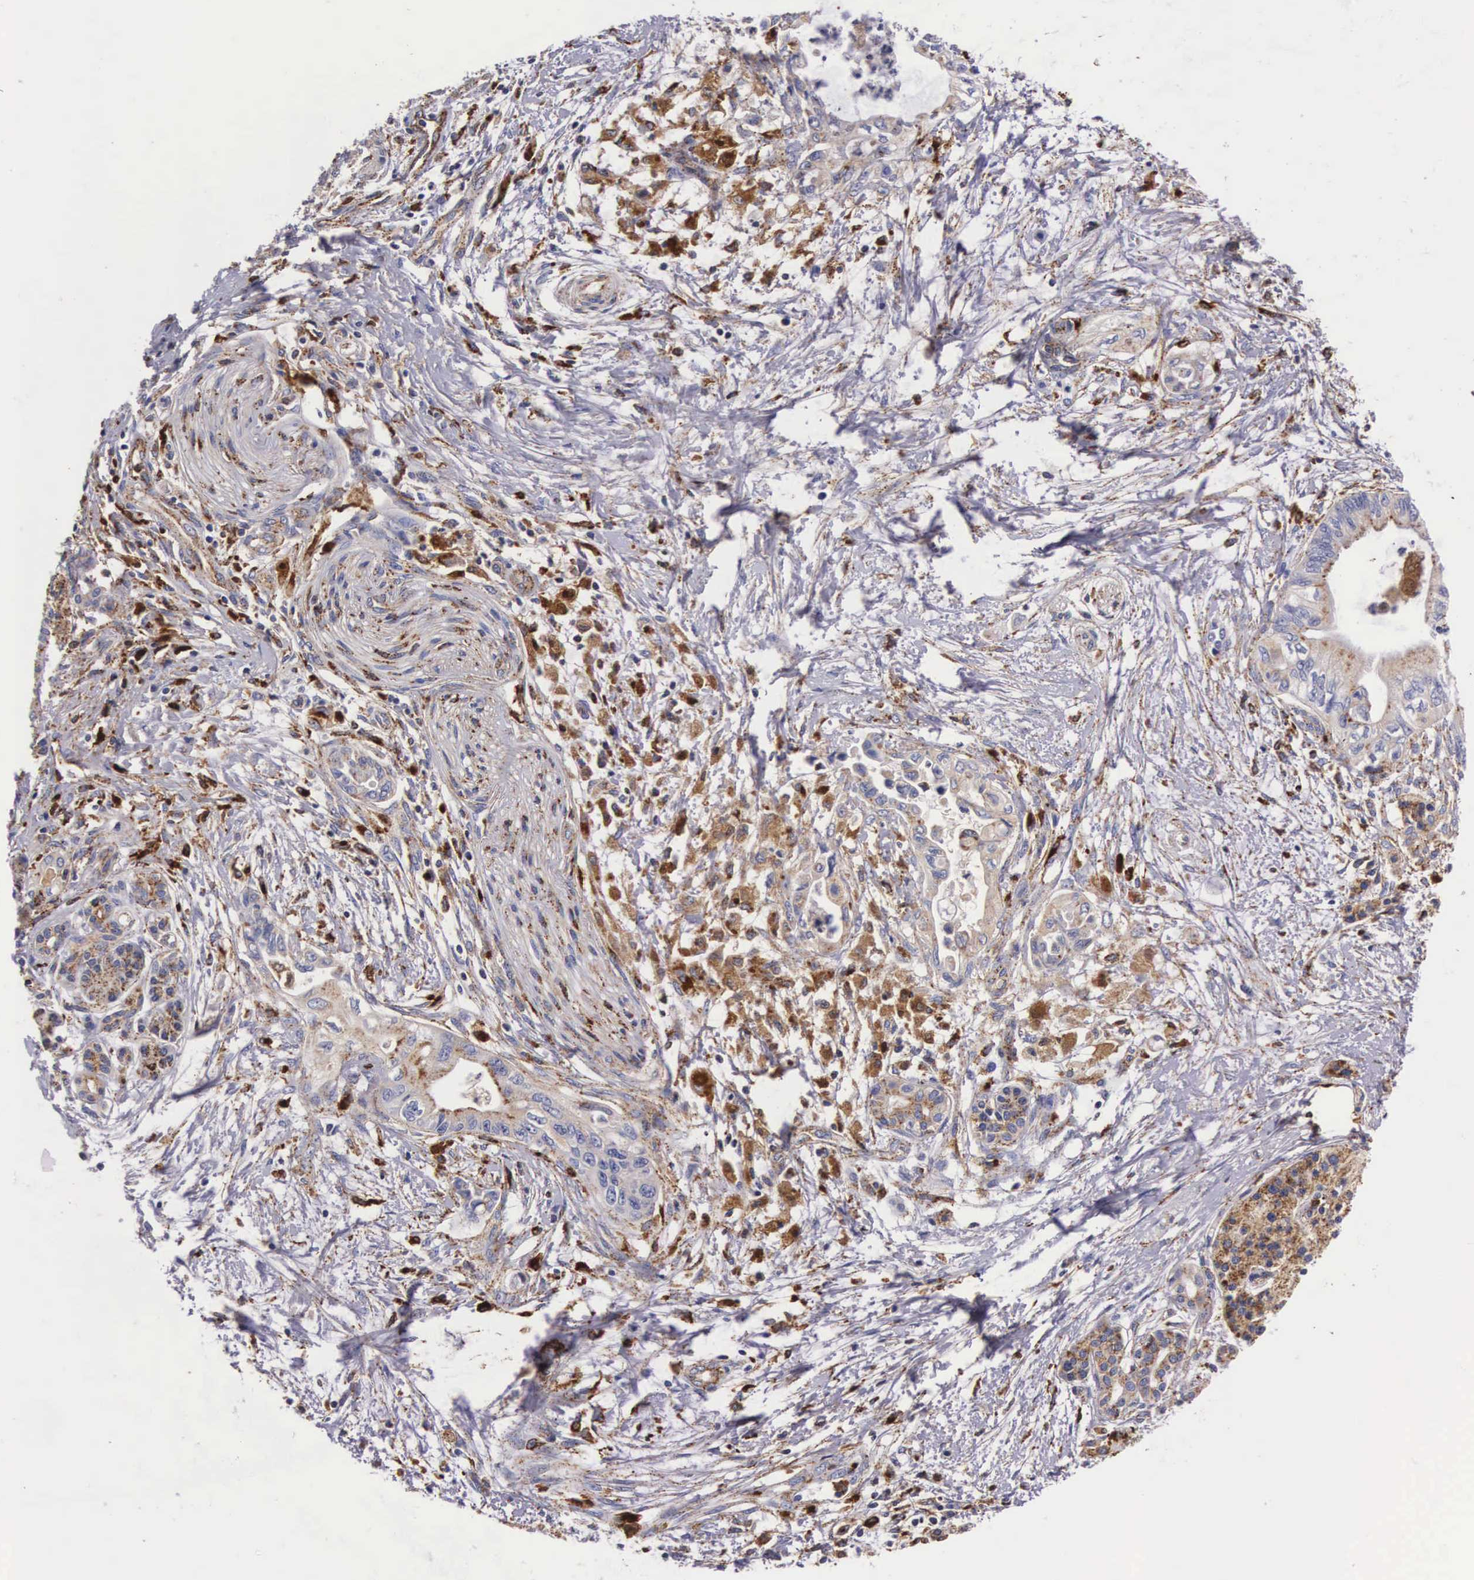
{"staining": {"intensity": "weak", "quantity": "25%-75%", "location": "cytoplasmic/membranous"}, "tissue": "pancreatic cancer", "cell_type": "Tumor cells", "image_type": "cancer", "snomed": [{"axis": "morphology", "description": "Adenocarcinoma, NOS"}, {"axis": "topography", "description": "Pancreas"}], "caption": "Immunohistochemistry (IHC) photomicrograph of human pancreatic cancer (adenocarcinoma) stained for a protein (brown), which demonstrates low levels of weak cytoplasmic/membranous expression in about 25%-75% of tumor cells.", "gene": "NAGA", "patient": {"sex": "female", "age": 66}}